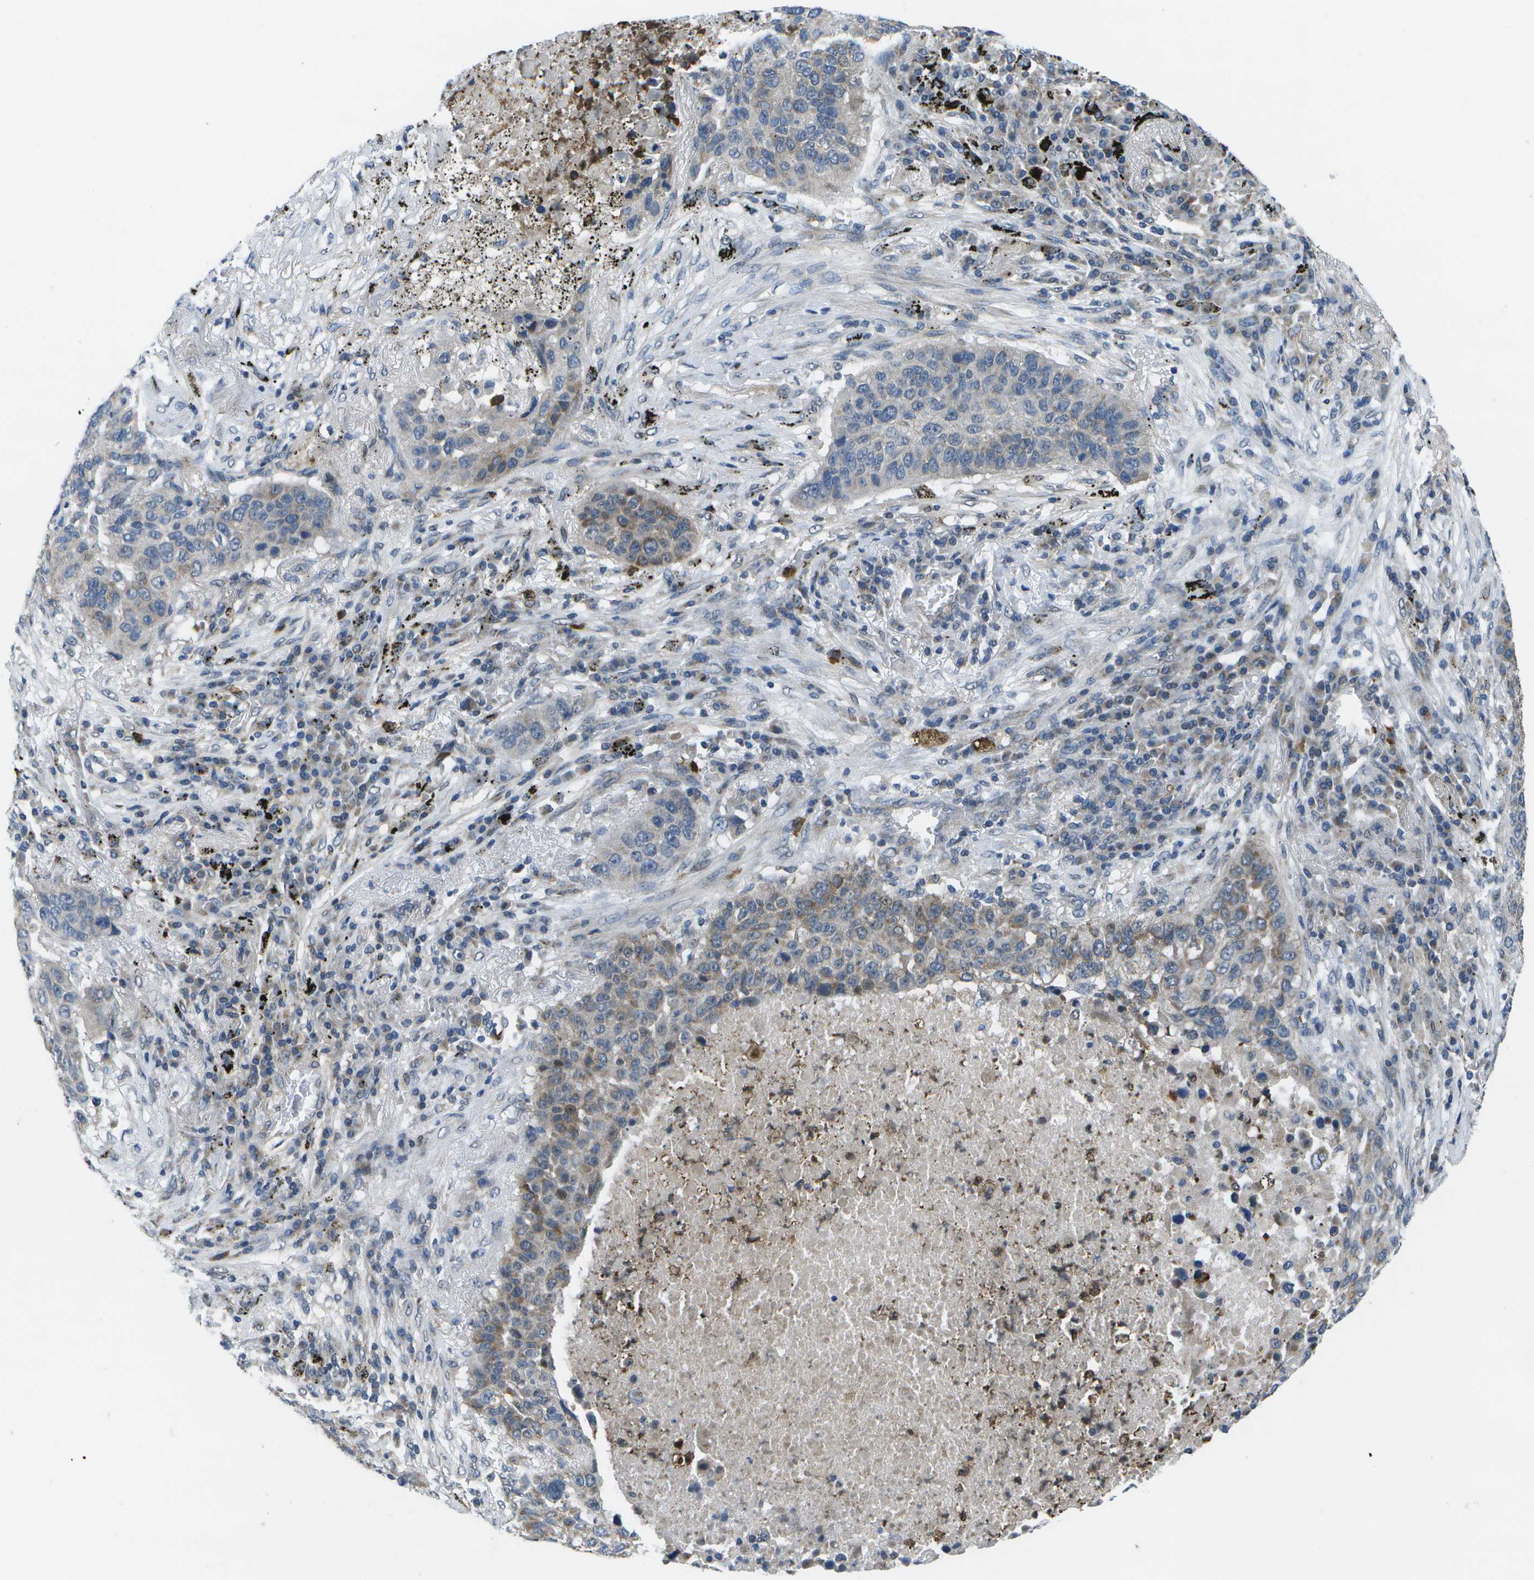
{"staining": {"intensity": "weak", "quantity": "25%-75%", "location": "cytoplasmic/membranous"}, "tissue": "lung cancer", "cell_type": "Tumor cells", "image_type": "cancer", "snomed": [{"axis": "morphology", "description": "Squamous cell carcinoma, NOS"}, {"axis": "topography", "description": "Lung"}], "caption": "Immunohistochemical staining of lung cancer demonstrates low levels of weak cytoplasmic/membranous positivity in approximately 25%-75% of tumor cells.", "gene": "GALNT15", "patient": {"sex": "male", "age": 57}}